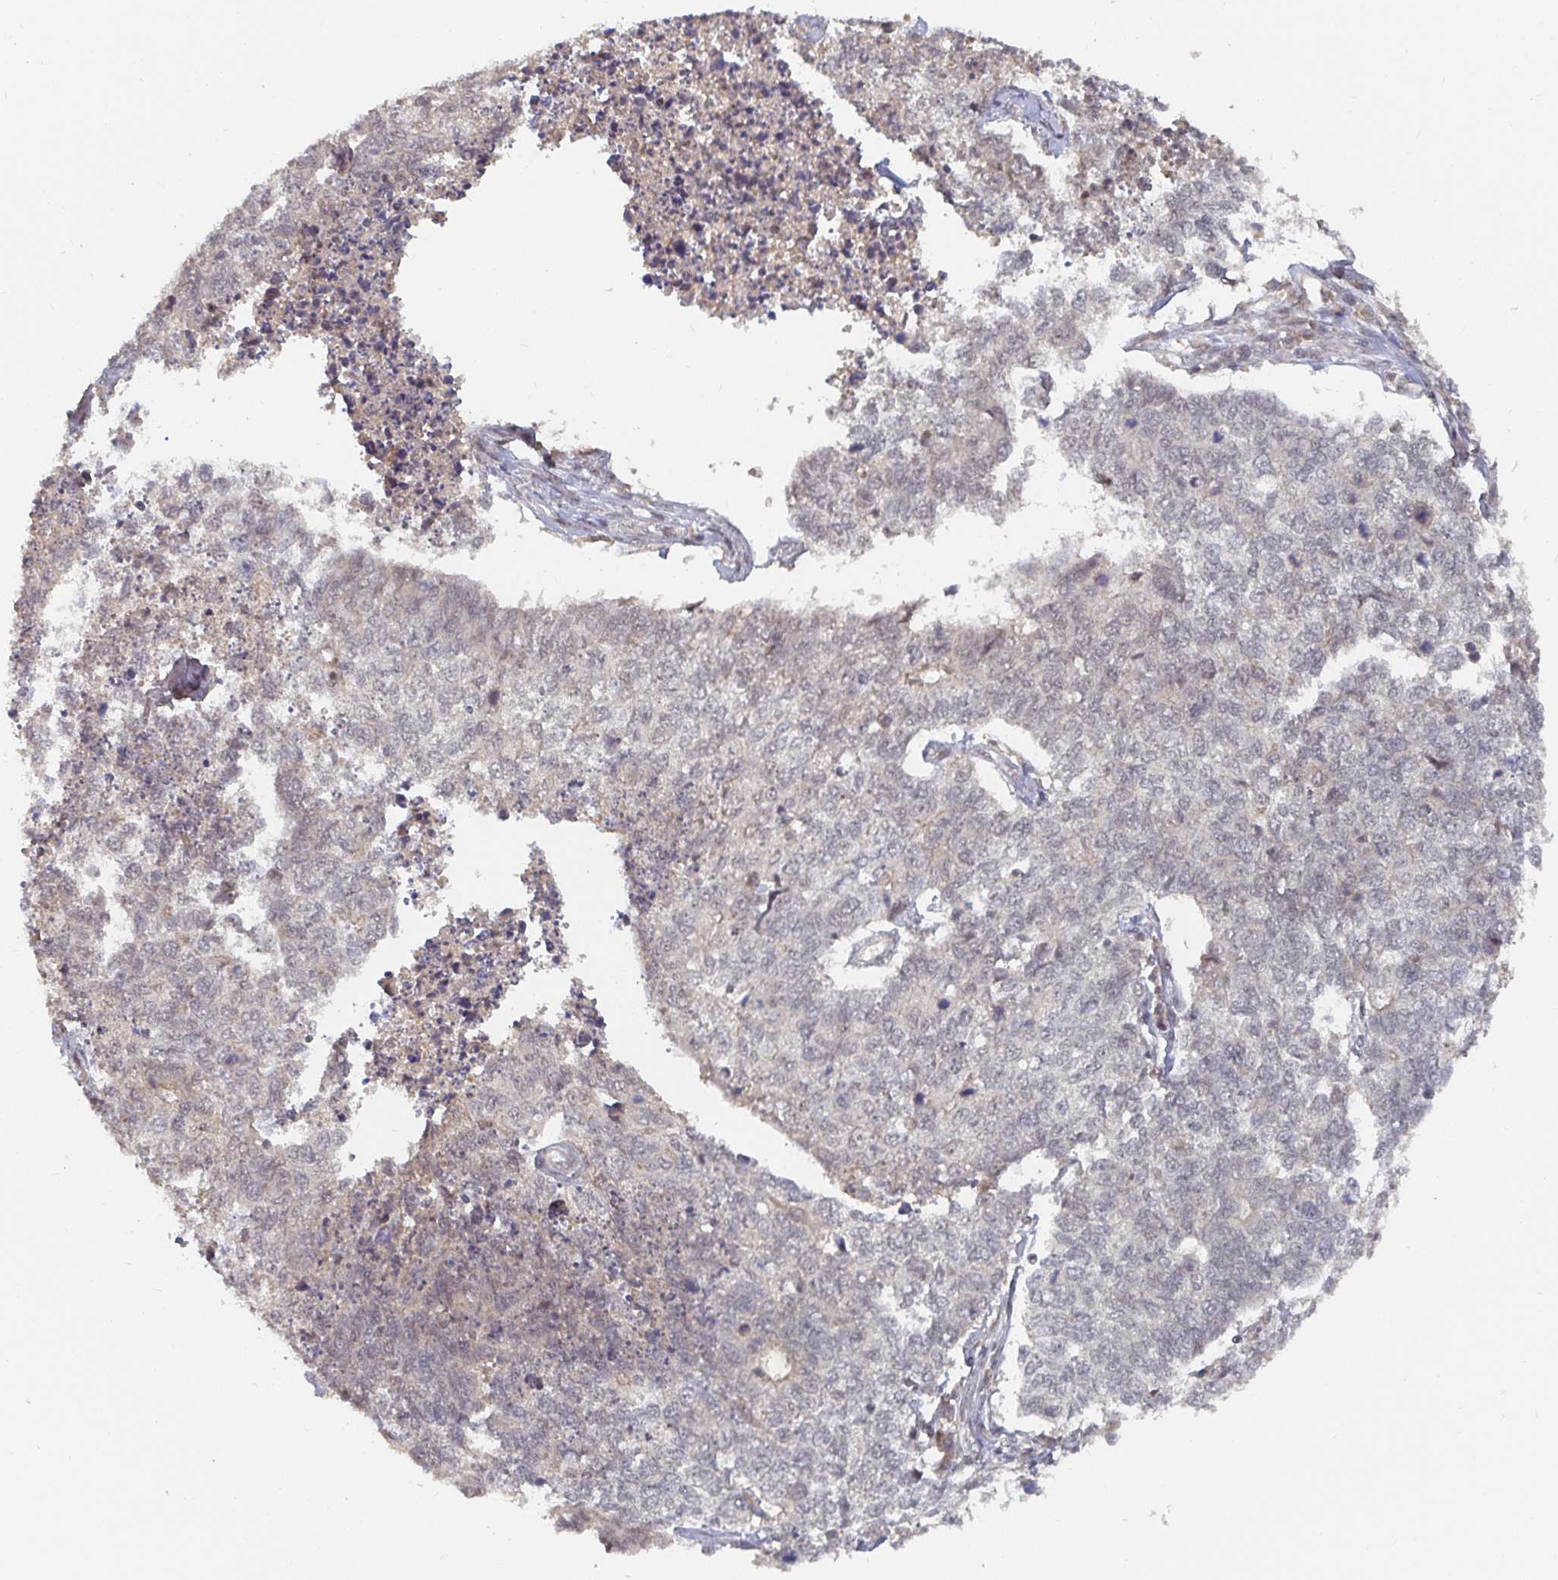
{"staining": {"intensity": "negative", "quantity": "none", "location": "none"}, "tissue": "cervical cancer", "cell_type": "Tumor cells", "image_type": "cancer", "snomed": [{"axis": "morphology", "description": "Adenocarcinoma, NOS"}, {"axis": "topography", "description": "Cervix"}], "caption": "Cervical cancer stained for a protein using IHC demonstrates no positivity tumor cells.", "gene": "LRP5", "patient": {"sex": "female", "age": 63}}